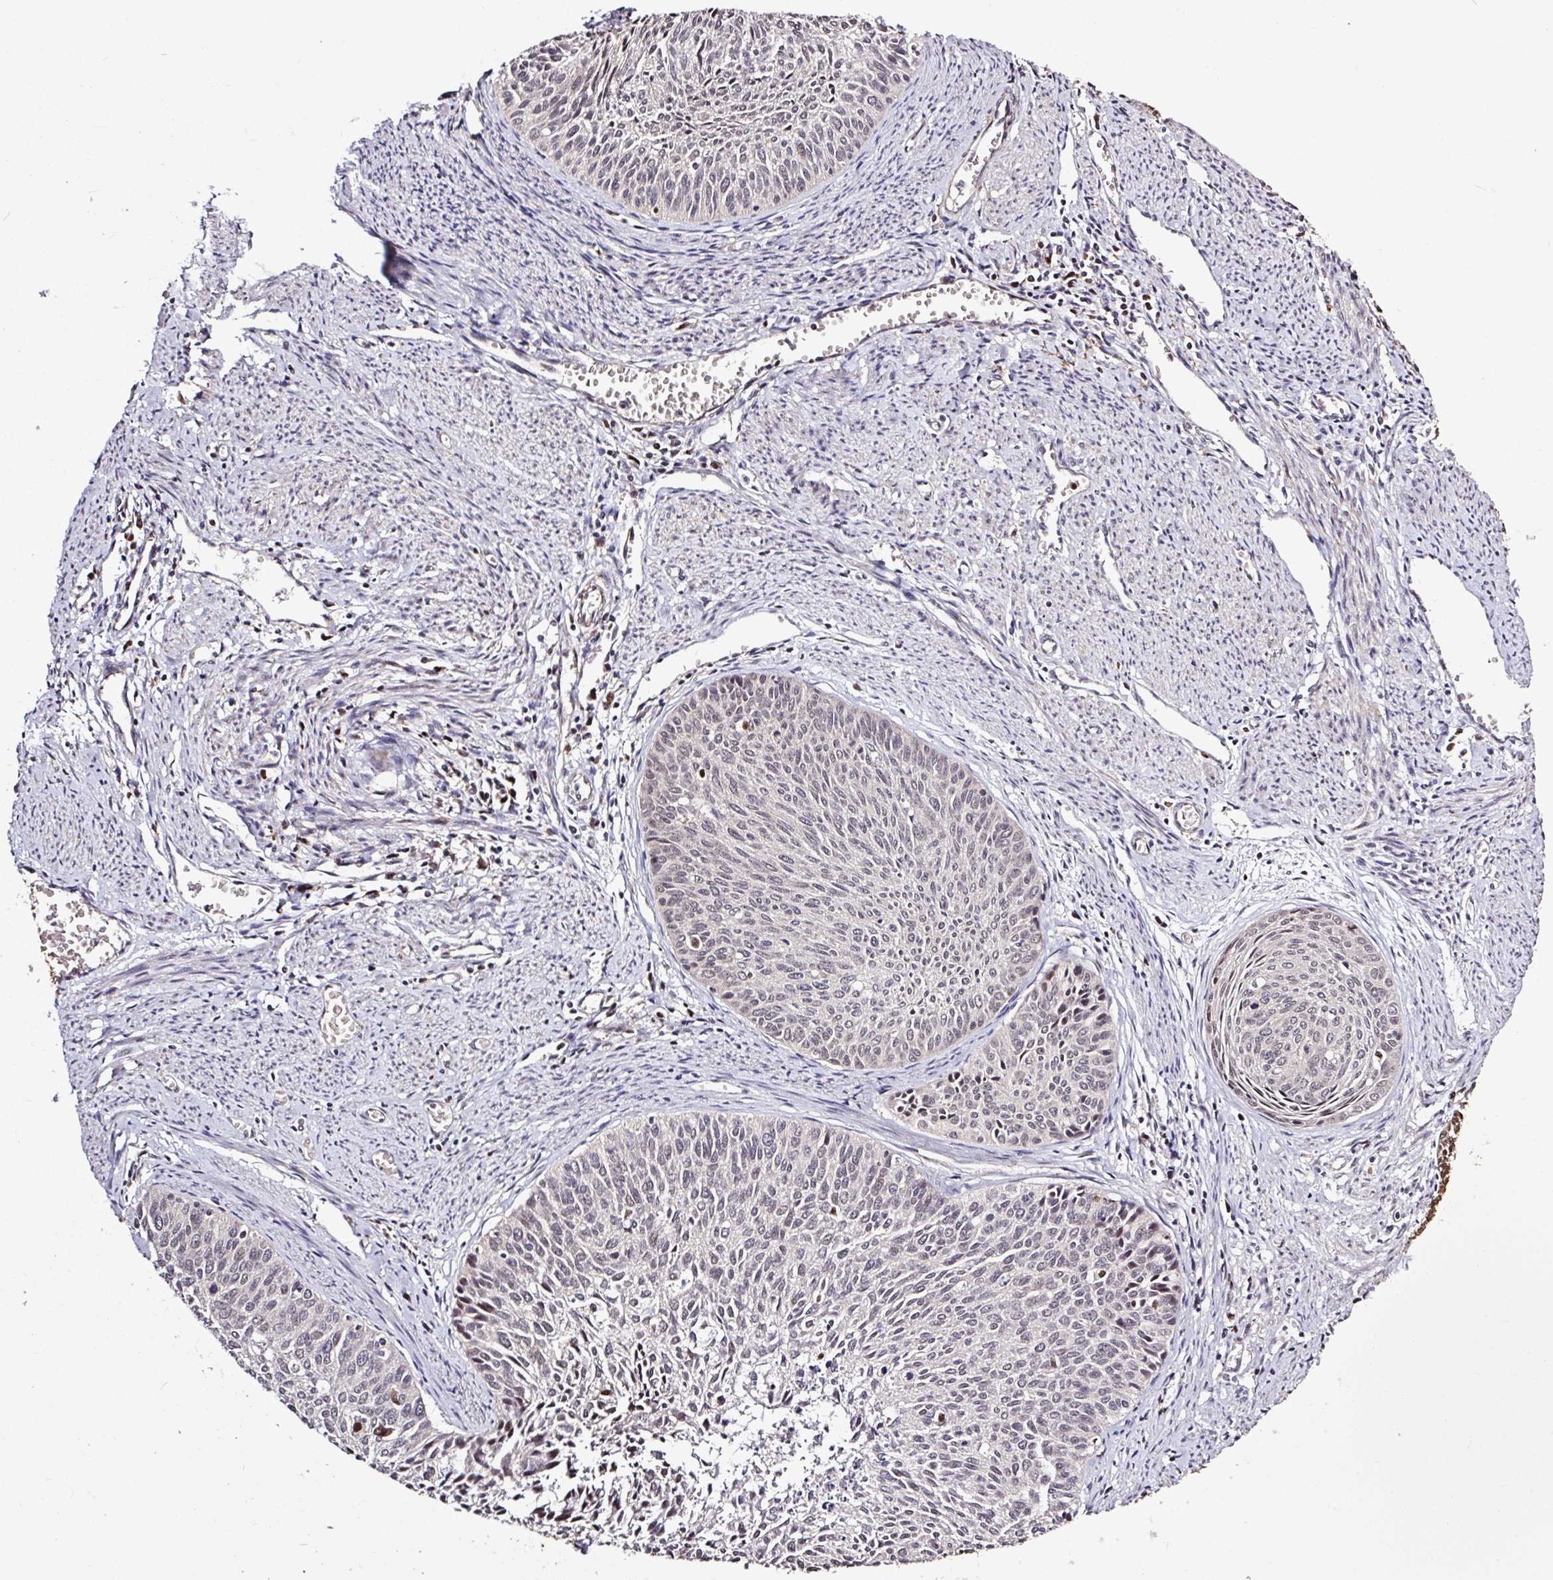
{"staining": {"intensity": "negative", "quantity": "none", "location": "none"}, "tissue": "cervical cancer", "cell_type": "Tumor cells", "image_type": "cancer", "snomed": [{"axis": "morphology", "description": "Squamous cell carcinoma, NOS"}, {"axis": "topography", "description": "Cervix"}], "caption": "Immunohistochemistry micrograph of cervical cancer (squamous cell carcinoma) stained for a protein (brown), which displays no staining in tumor cells.", "gene": "SKIC2", "patient": {"sex": "female", "age": 55}}